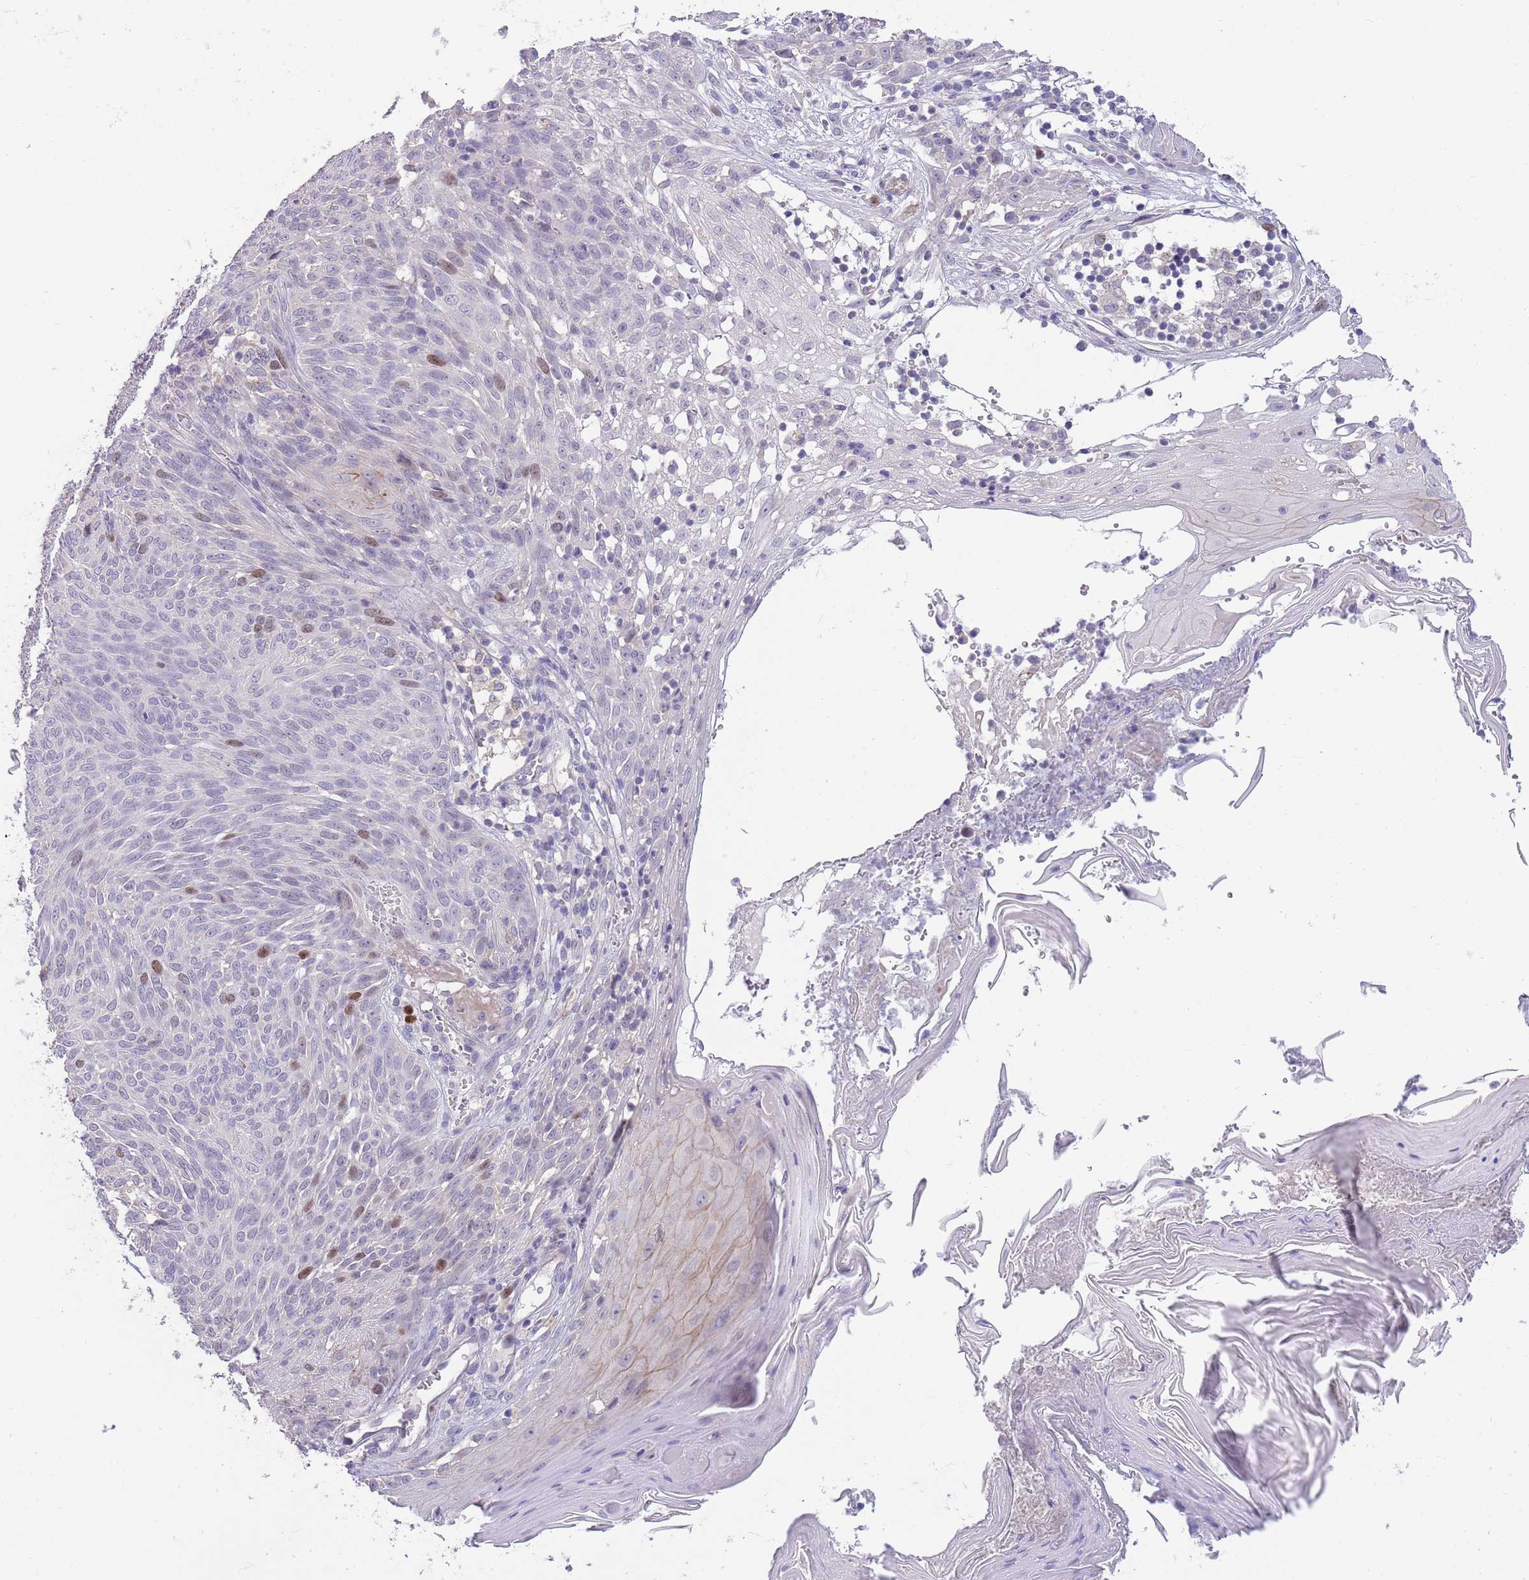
{"staining": {"intensity": "moderate", "quantity": "<25%", "location": "nuclear"}, "tissue": "skin cancer", "cell_type": "Tumor cells", "image_type": "cancer", "snomed": [{"axis": "morphology", "description": "Basal cell carcinoma"}, {"axis": "topography", "description": "Skin"}], "caption": "Immunohistochemical staining of human basal cell carcinoma (skin) reveals low levels of moderate nuclear protein staining in approximately <25% of tumor cells.", "gene": "PIMREG", "patient": {"sex": "female", "age": 86}}